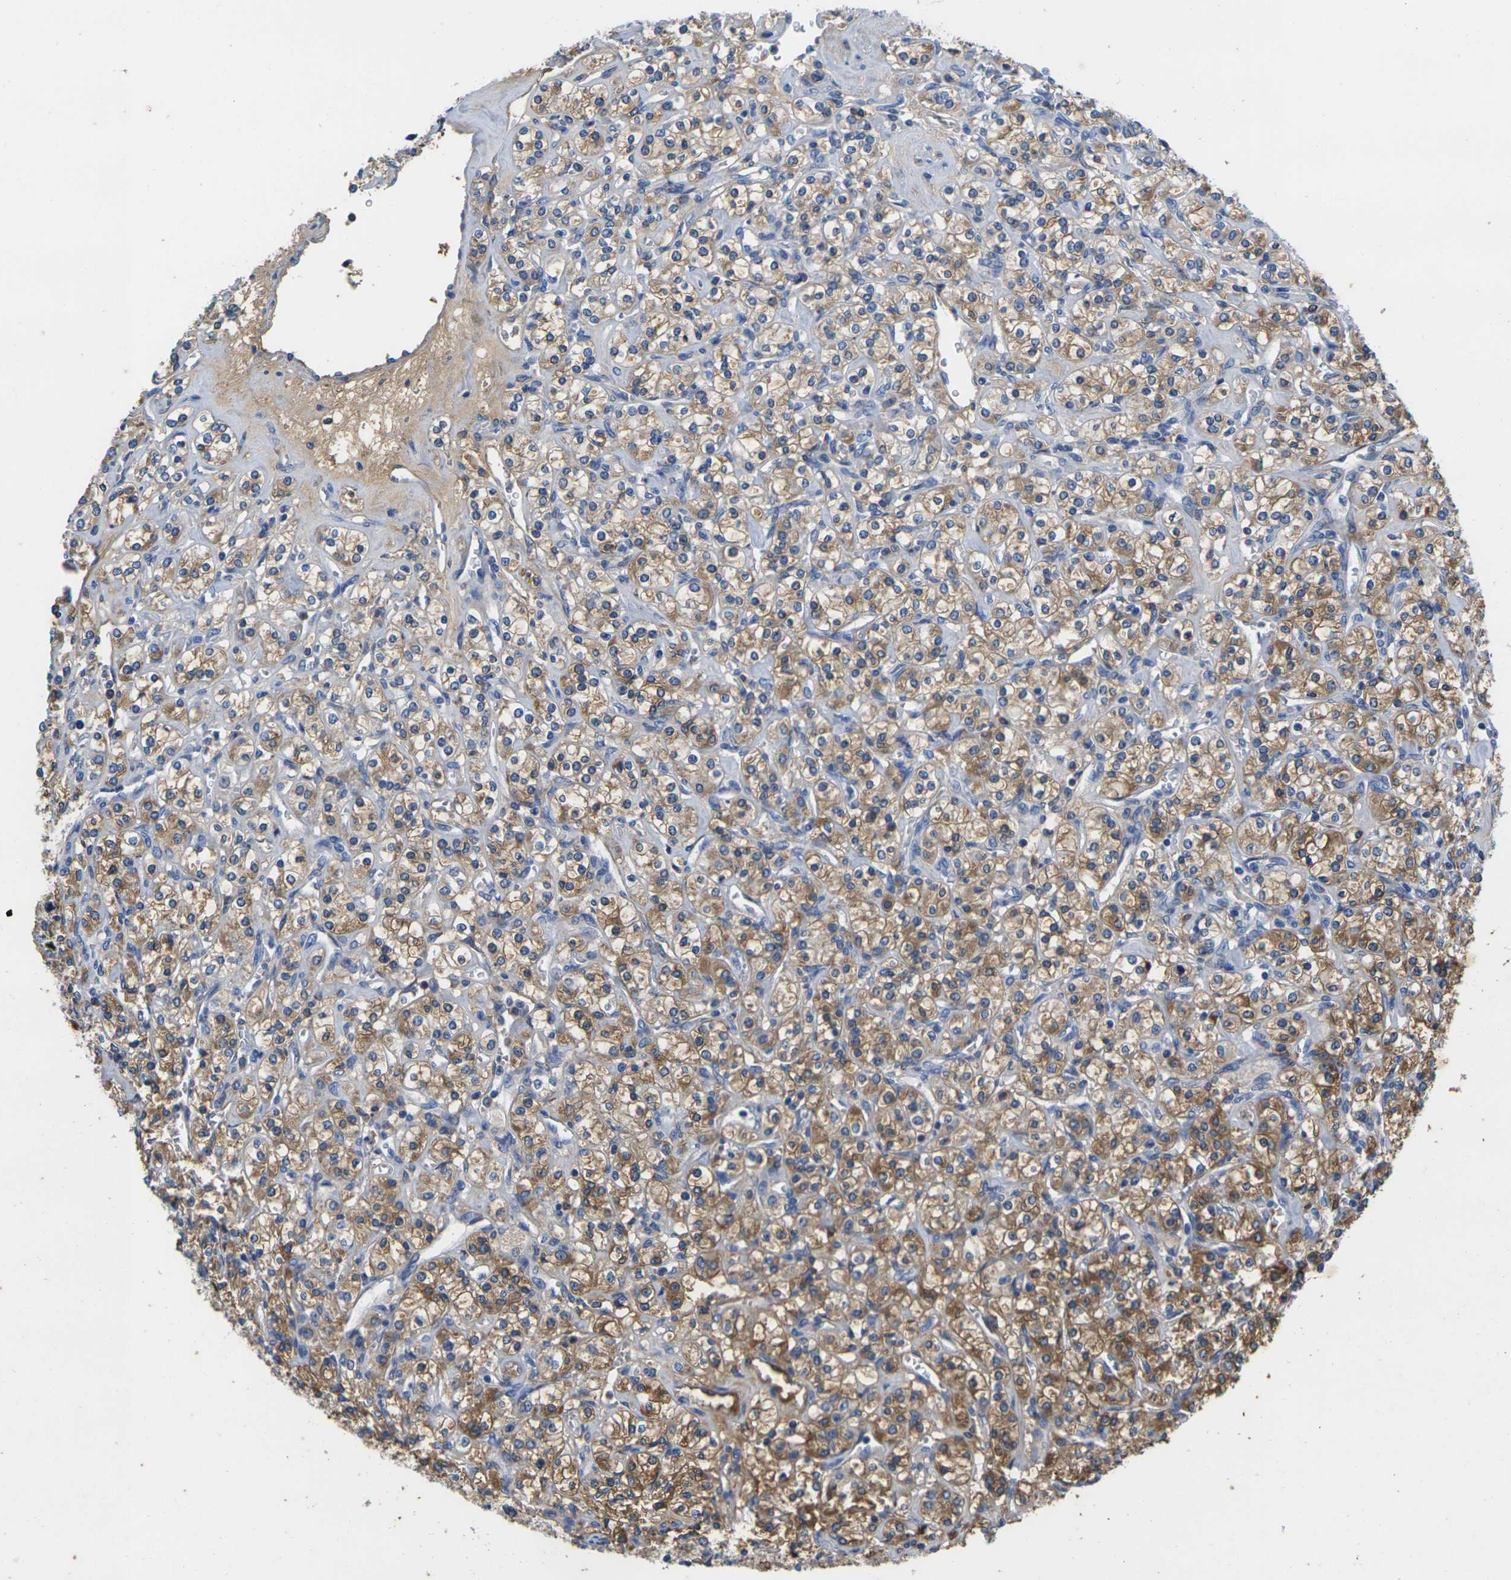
{"staining": {"intensity": "moderate", "quantity": ">75%", "location": "cytoplasmic/membranous"}, "tissue": "renal cancer", "cell_type": "Tumor cells", "image_type": "cancer", "snomed": [{"axis": "morphology", "description": "Adenocarcinoma, NOS"}, {"axis": "topography", "description": "Kidney"}], "caption": "Adenocarcinoma (renal) tissue reveals moderate cytoplasmic/membranous positivity in about >75% of tumor cells", "gene": "GREM2", "patient": {"sex": "male", "age": 77}}